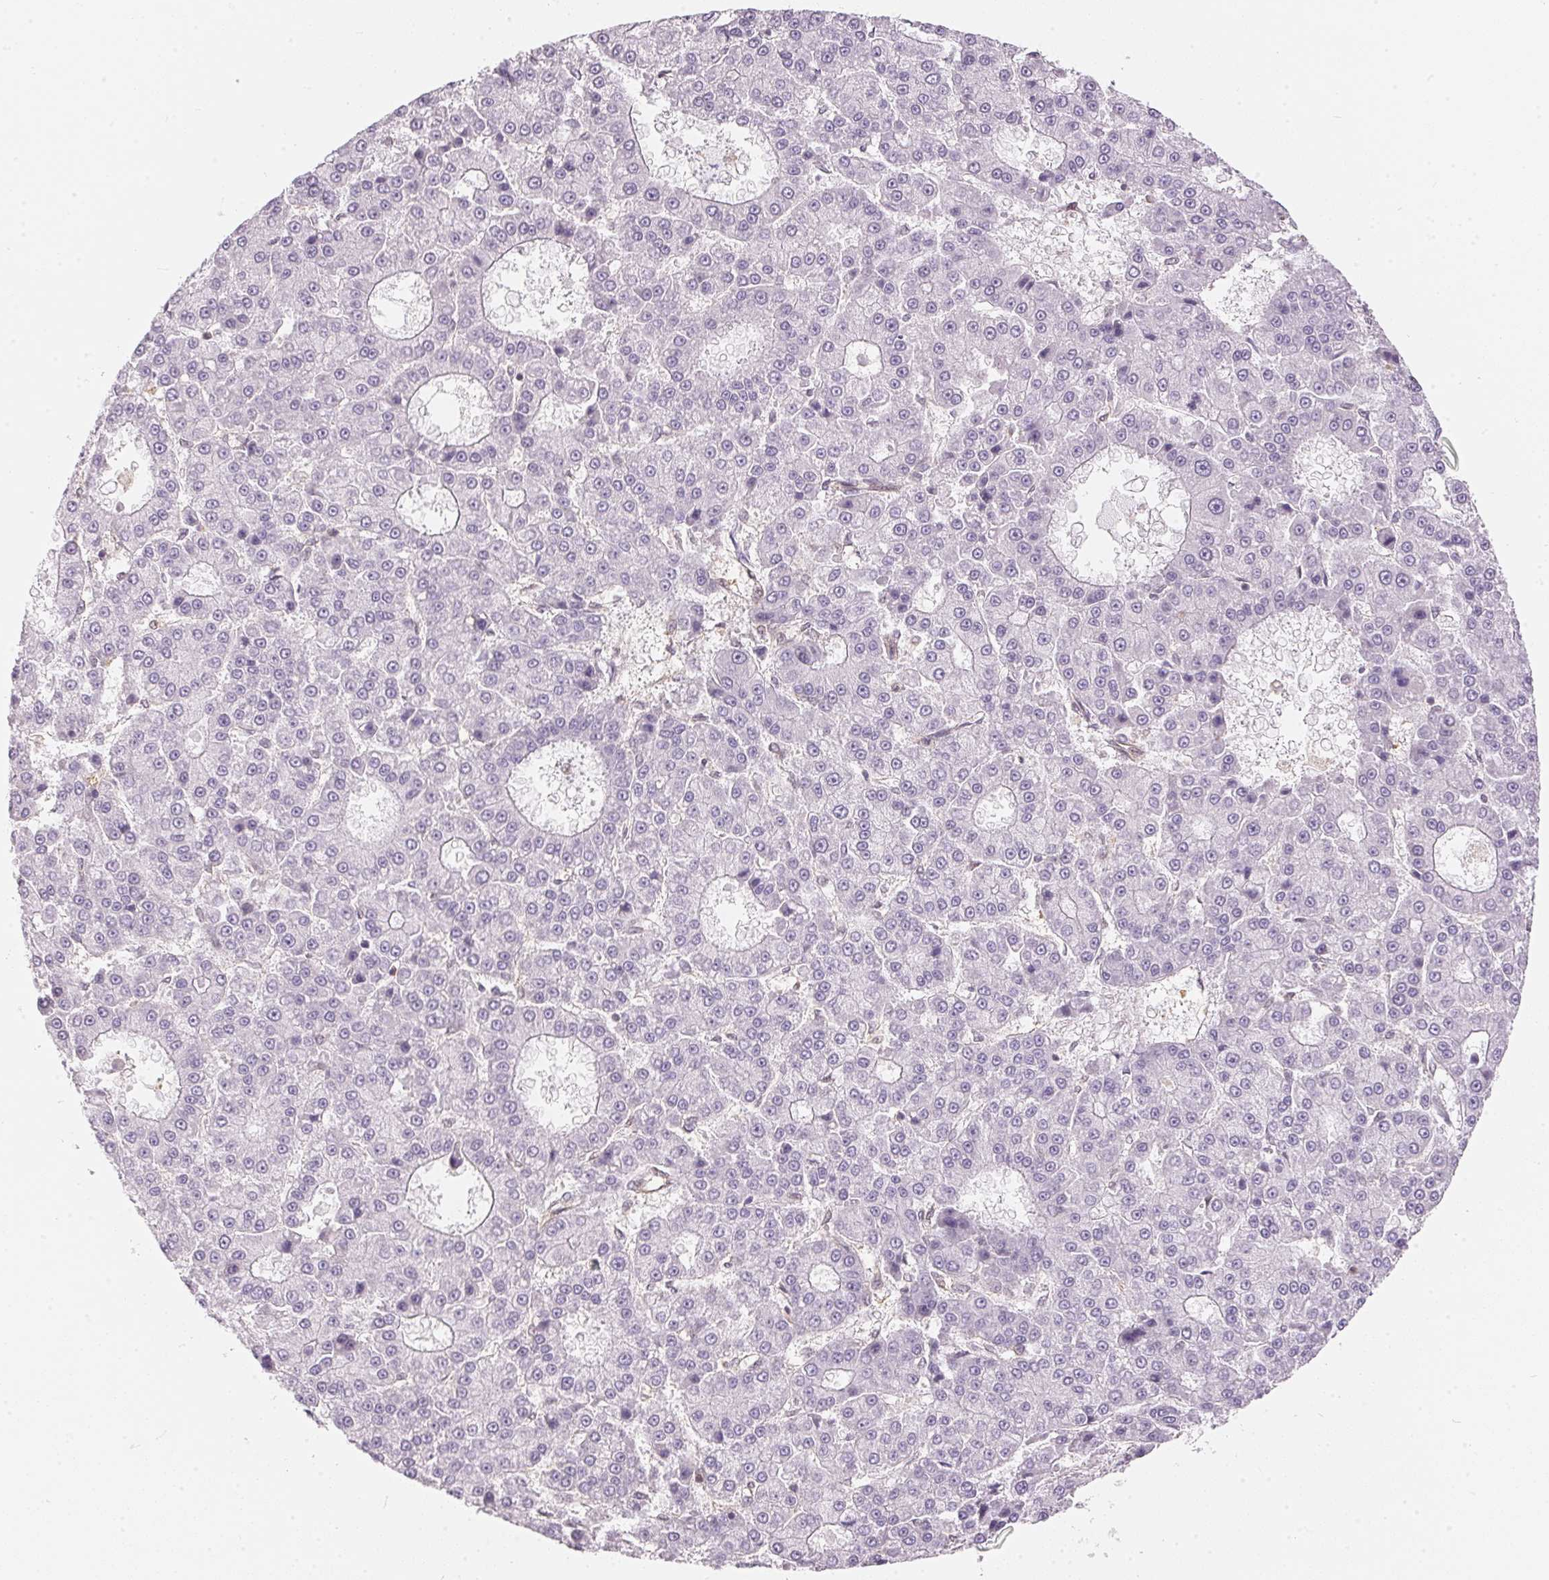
{"staining": {"intensity": "negative", "quantity": "none", "location": "none"}, "tissue": "liver cancer", "cell_type": "Tumor cells", "image_type": "cancer", "snomed": [{"axis": "morphology", "description": "Carcinoma, Hepatocellular, NOS"}, {"axis": "topography", "description": "Liver"}], "caption": "A histopathology image of liver cancer (hepatocellular carcinoma) stained for a protein shows no brown staining in tumor cells. The staining was performed using DAB to visualize the protein expression in brown, while the nuclei were stained in blue with hematoxylin (Magnification: 20x).", "gene": "BLMH", "patient": {"sex": "male", "age": 70}}